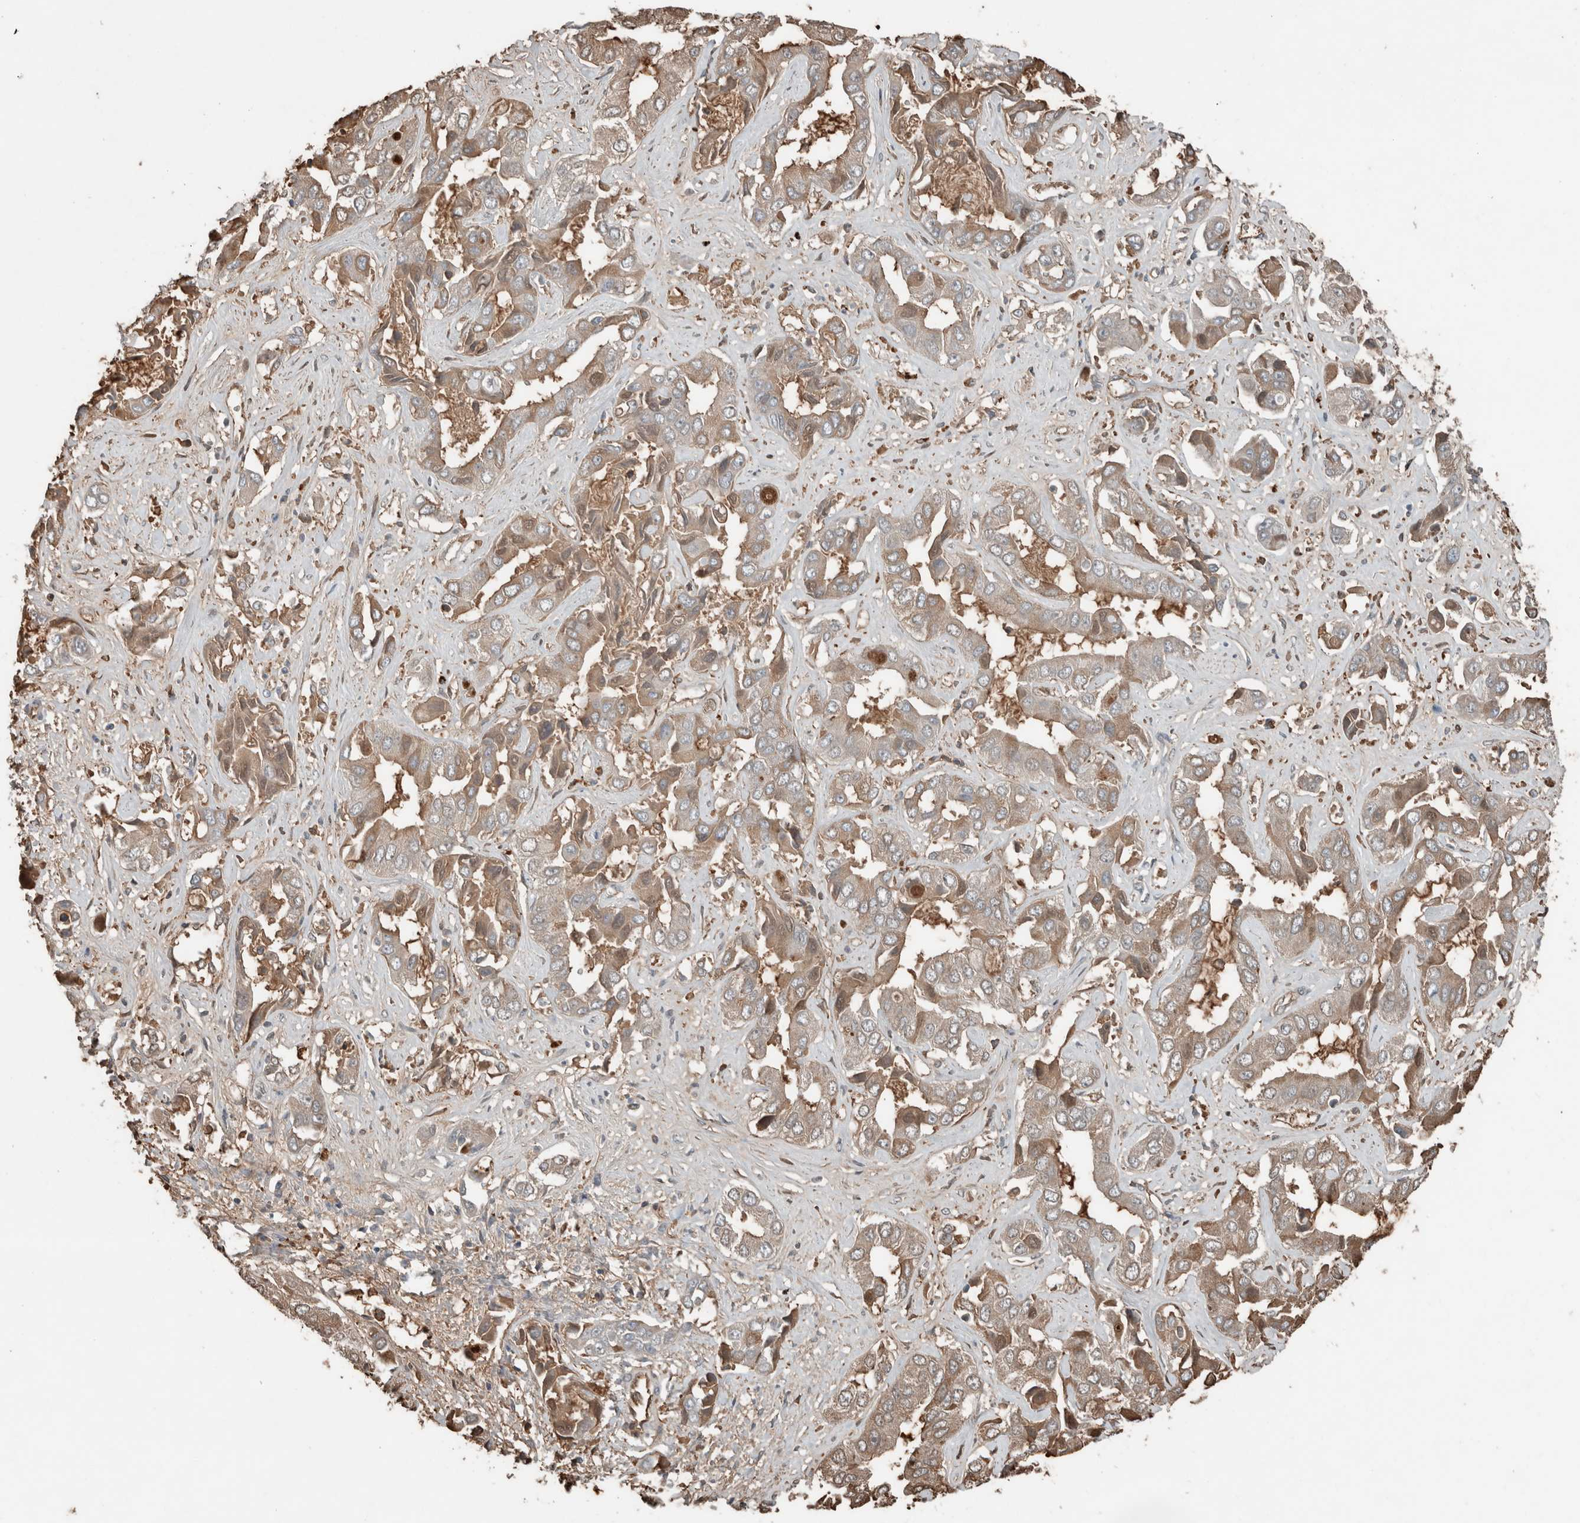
{"staining": {"intensity": "weak", "quantity": "25%-75%", "location": "cytoplasmic/membranous"}, "tissue": "liver cancer", "cell_type": "Tumor cells", "image_type": "cancer", "snomed": [{"axis": "morphology", "description": "Cholangiocarcinoma"}, {"axis": "topography", "description": "Liver"}], "caption": "The photomicrograph demonstrates immunohistochemical staining of liver cancer (cholangiocarcinoma). There is weak cytoplasmic/membranous expression is appreciated in about 25%-75% of tumor cells.", "gene": "USP34", "patient": {"sex": "female", "age": 52}}